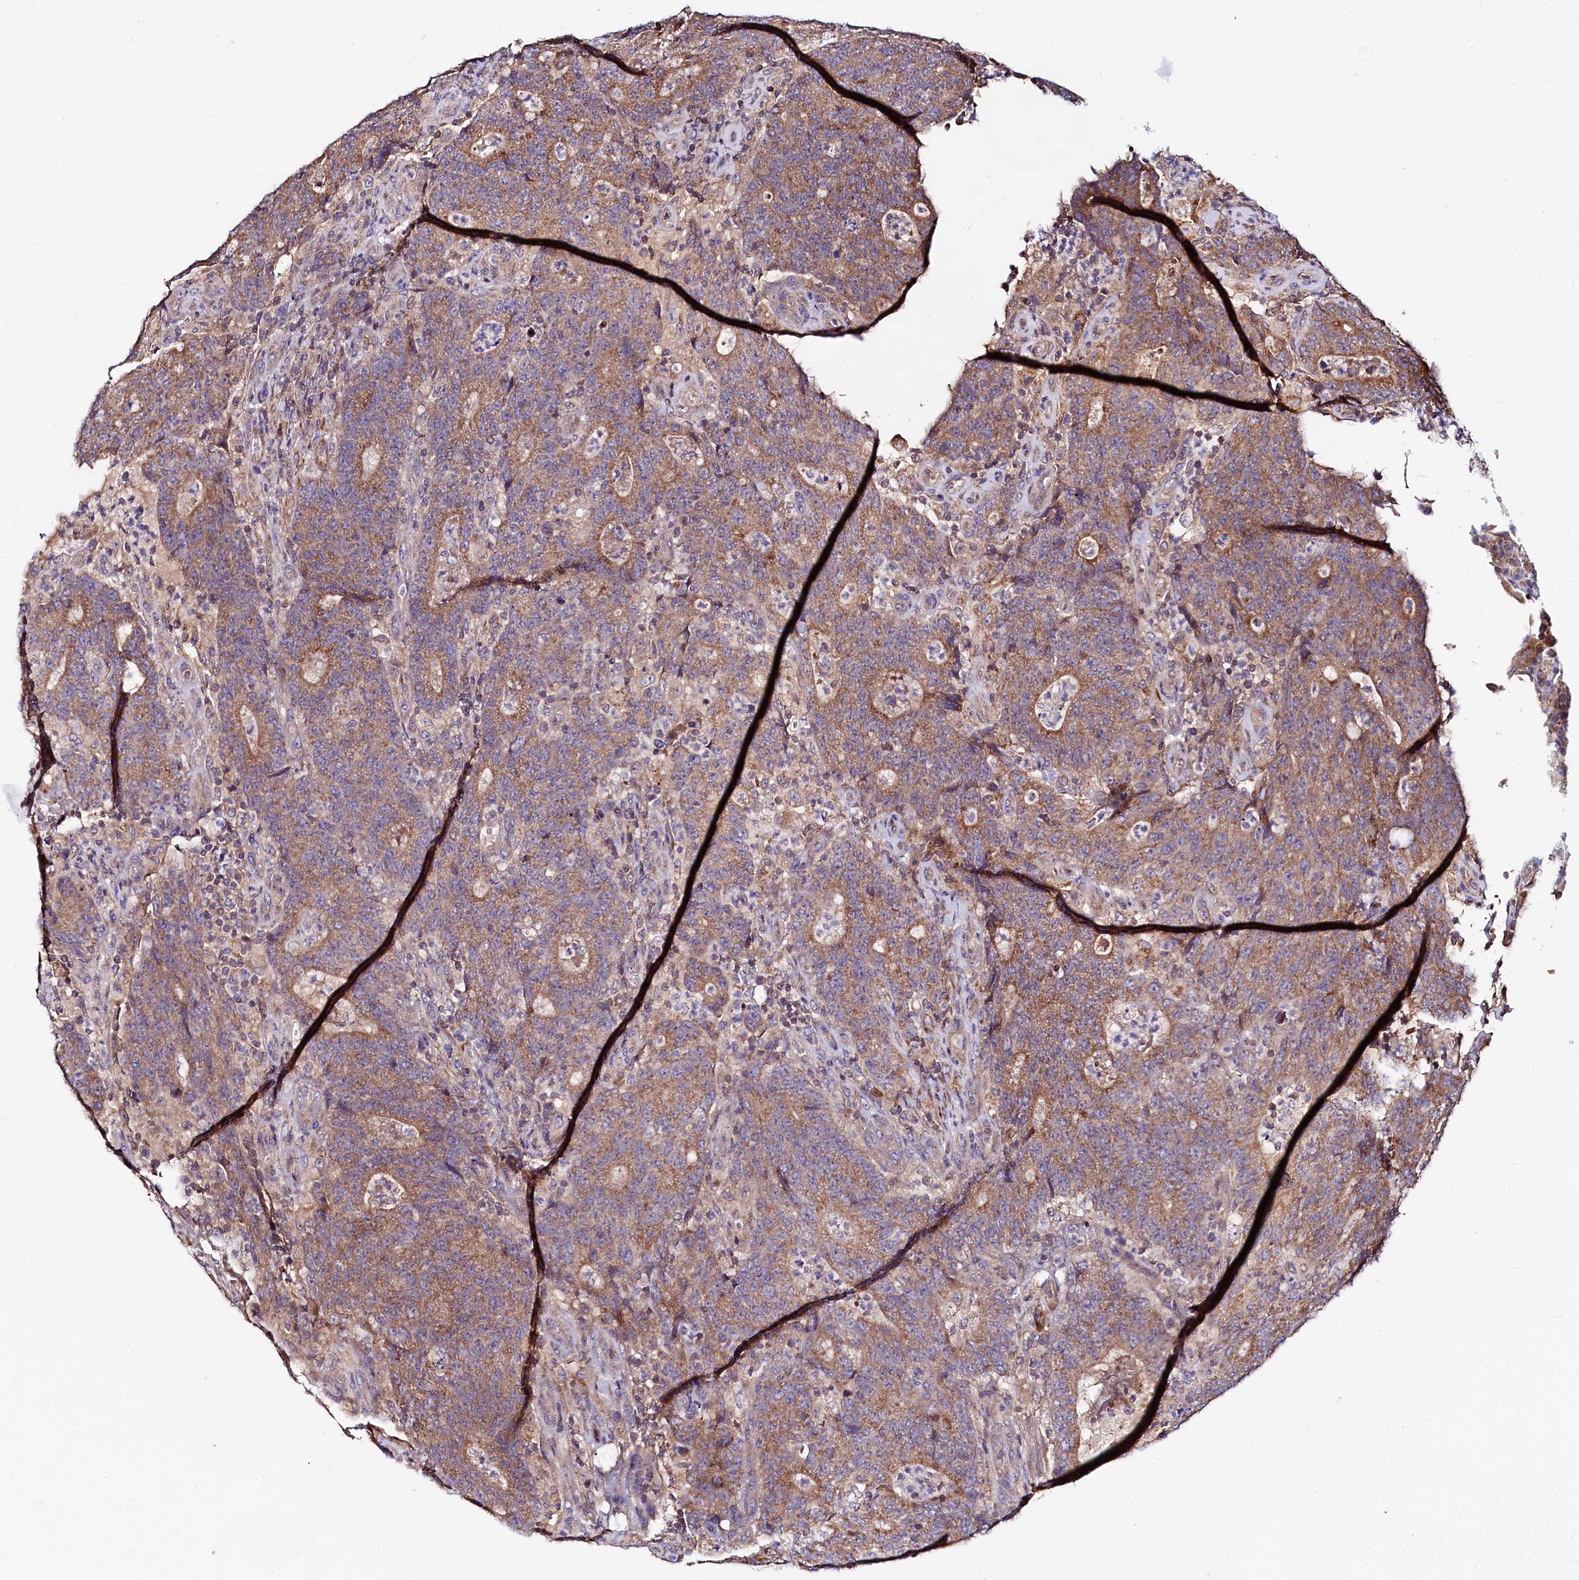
{"staining": {"intensity": "moderate", "quantity": ">75%", "location": "cytoplasmic/membranous"}, "tissue": "colorectal cancer", "cell_type": "Tumor cells", "image_type": "cancer", "snomed": [{"axis": "morphology", "description": "Adenocarcinoma, NOS"}, {"axis": "topography", "description": "Colon"}], "caption": "Colorectal cancer (adenocarcinoma) stained with a brown dye reveals moderate cytoplasmic/membranous positive positivity in approximately >75% of tumor cells.", "gene": "CIAO3", "patient": {"sex": "female", "age": 75}}